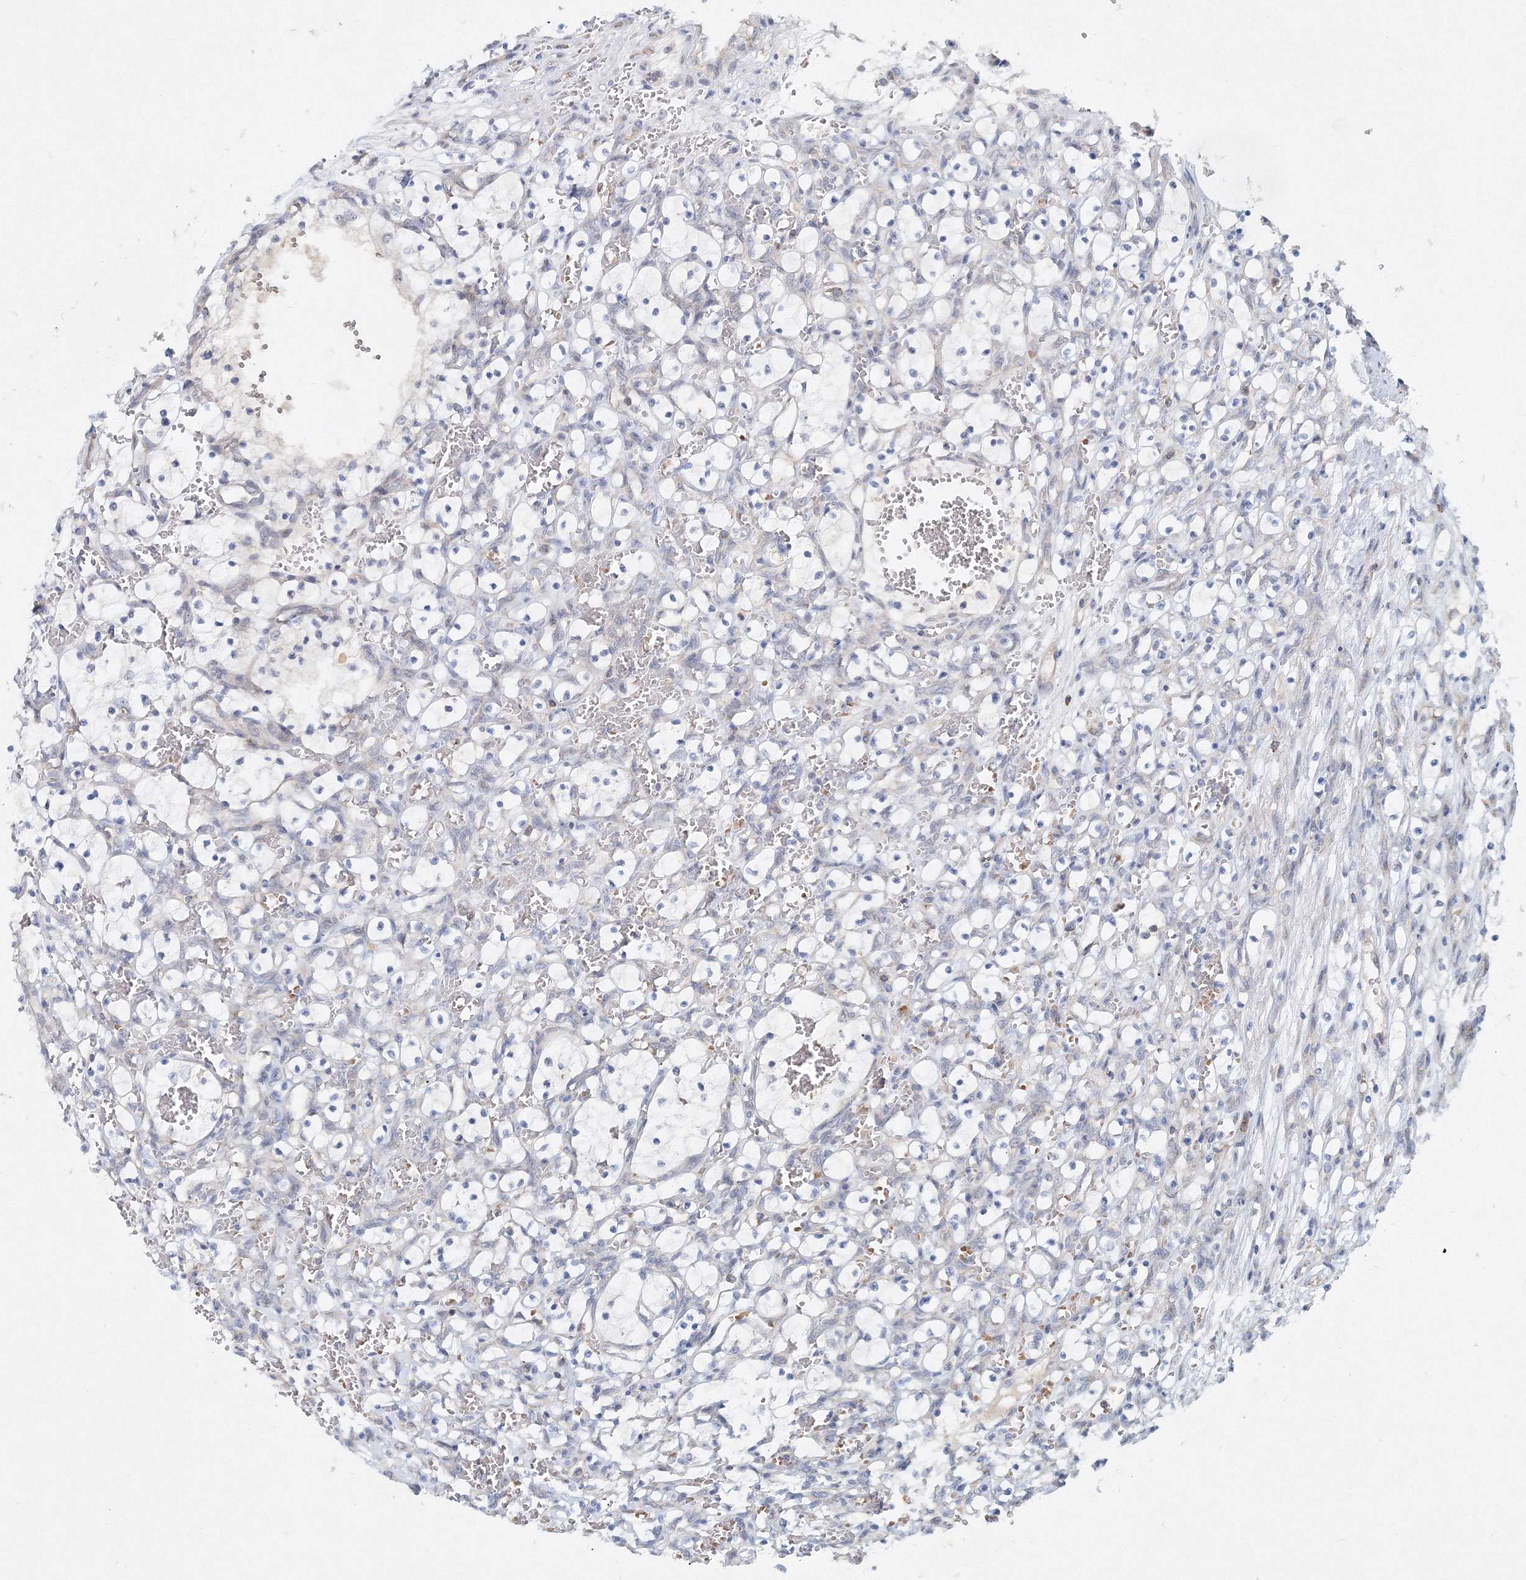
{"staining": {"intensity": "negative", "quantity": "none", "location": "none"}, "tissue": "renal cancer", "cell_type": "Tumor cells", "image_type": "cancer", "snomed": [{"axis": "morphology", "description": "Adenocarcinoma, NOS"}, {"axis": "topography", "description": "Kidney"}], "caption": "An IHC image of renal cancer is shown. There is no staining in tumor cells of renal cancer.", "gene": "SH3BP5", "patient": {"sex": "female", "age": 69}}